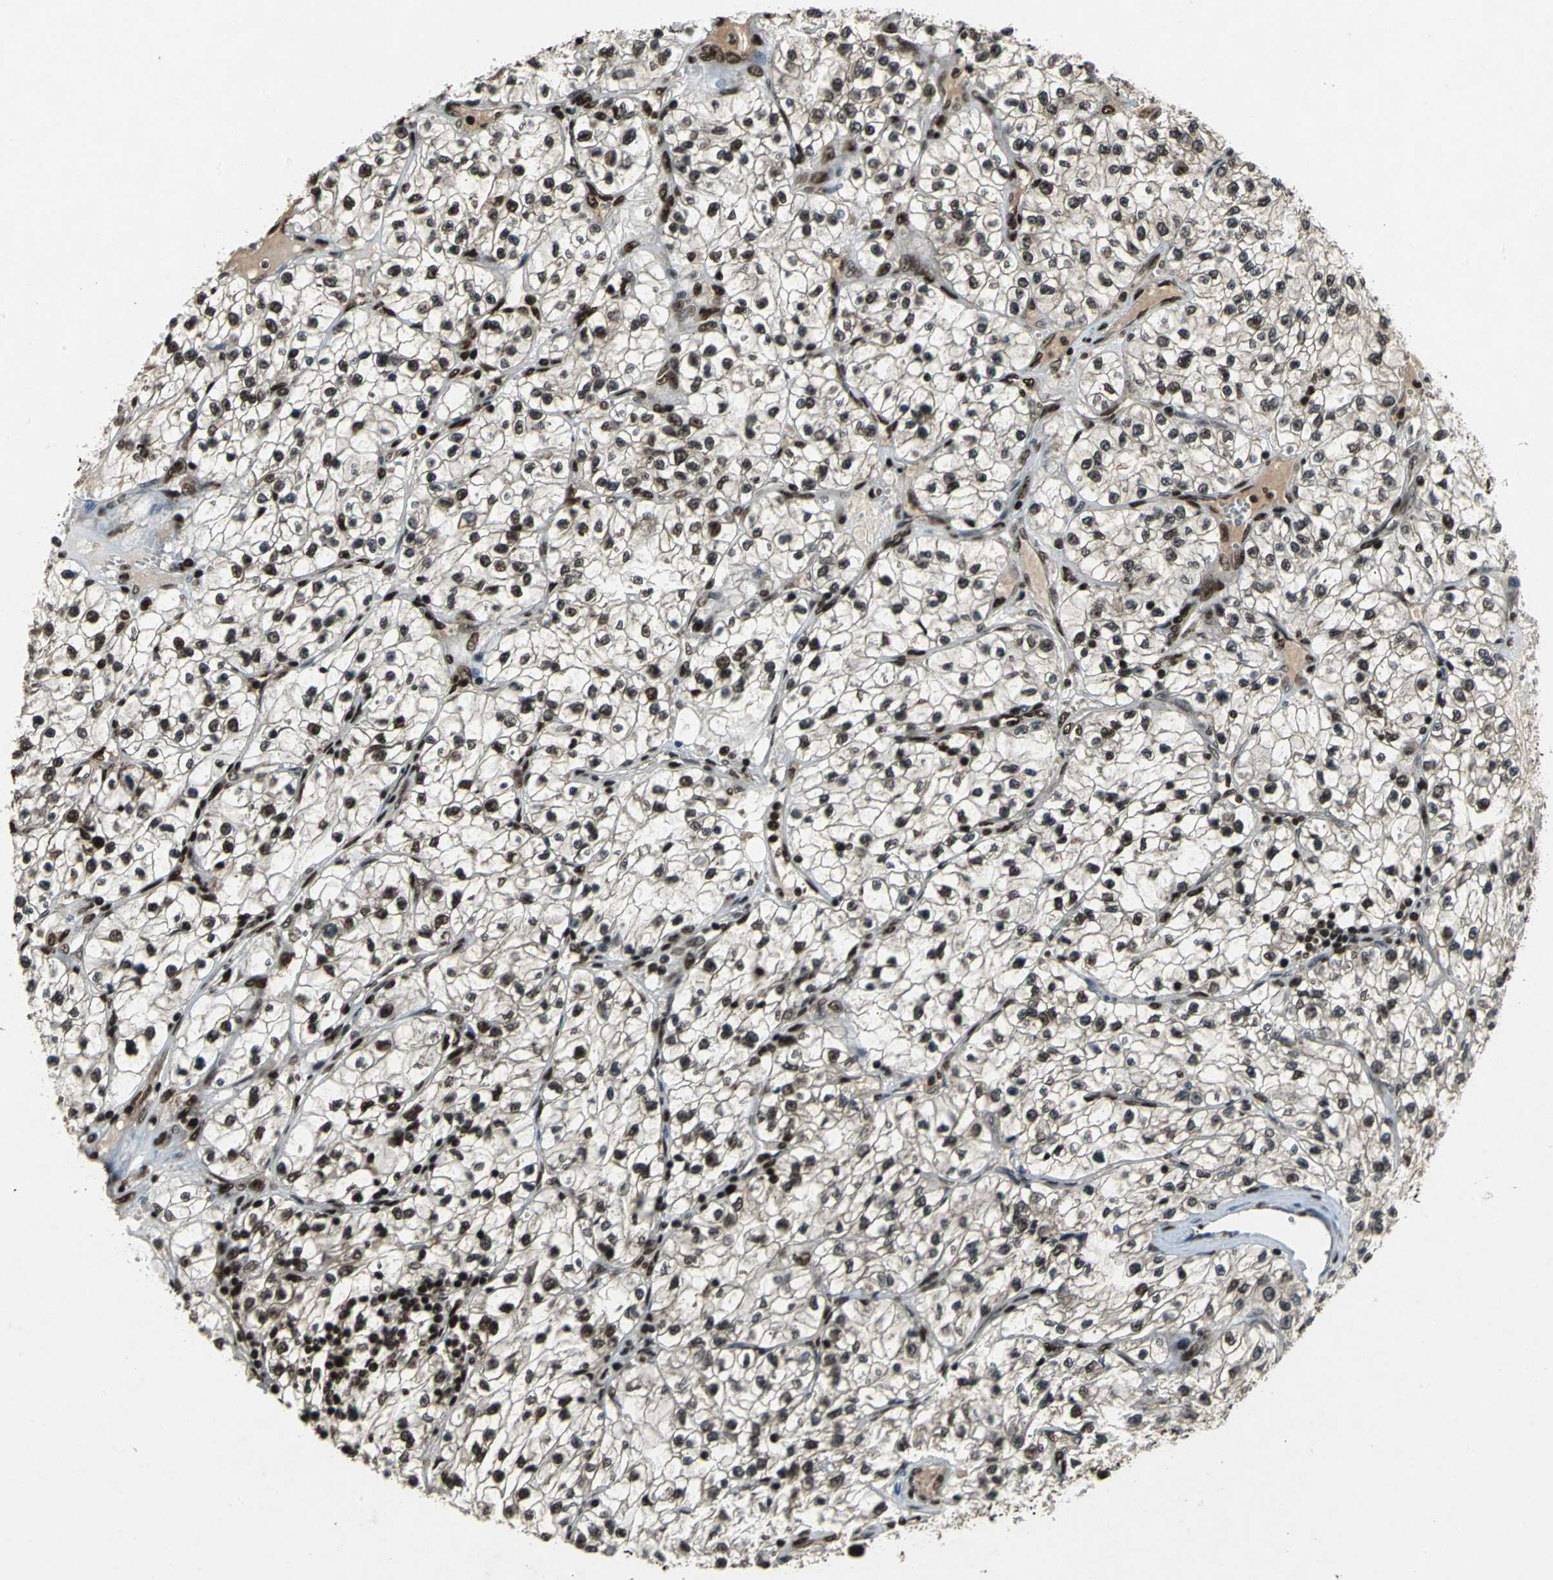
{"staining": {"intensity": "strong", "quantity": ">75%", "location": "nuclear"}, "tissue": "renal cancer", "cell_type": "Tumor cells", "image_type": "cancer", "snomed": [{"axis": "morphology", "description": "Adenocarcinoma, NOS"}, {"axis": "topography", "description": "Kidney"}], "caption": "Tumor cells display strong nuclear positivity in approximately >75% of cells in renal adenocarcinoma. (Stains: DAB (3,3'-diaminobenzidine) in brown, nuclei in blue, Microscopy: brightfield microscopy at high magnification).", "gene": "MTA2", "patient": {"sex": "female", "age": 57}}